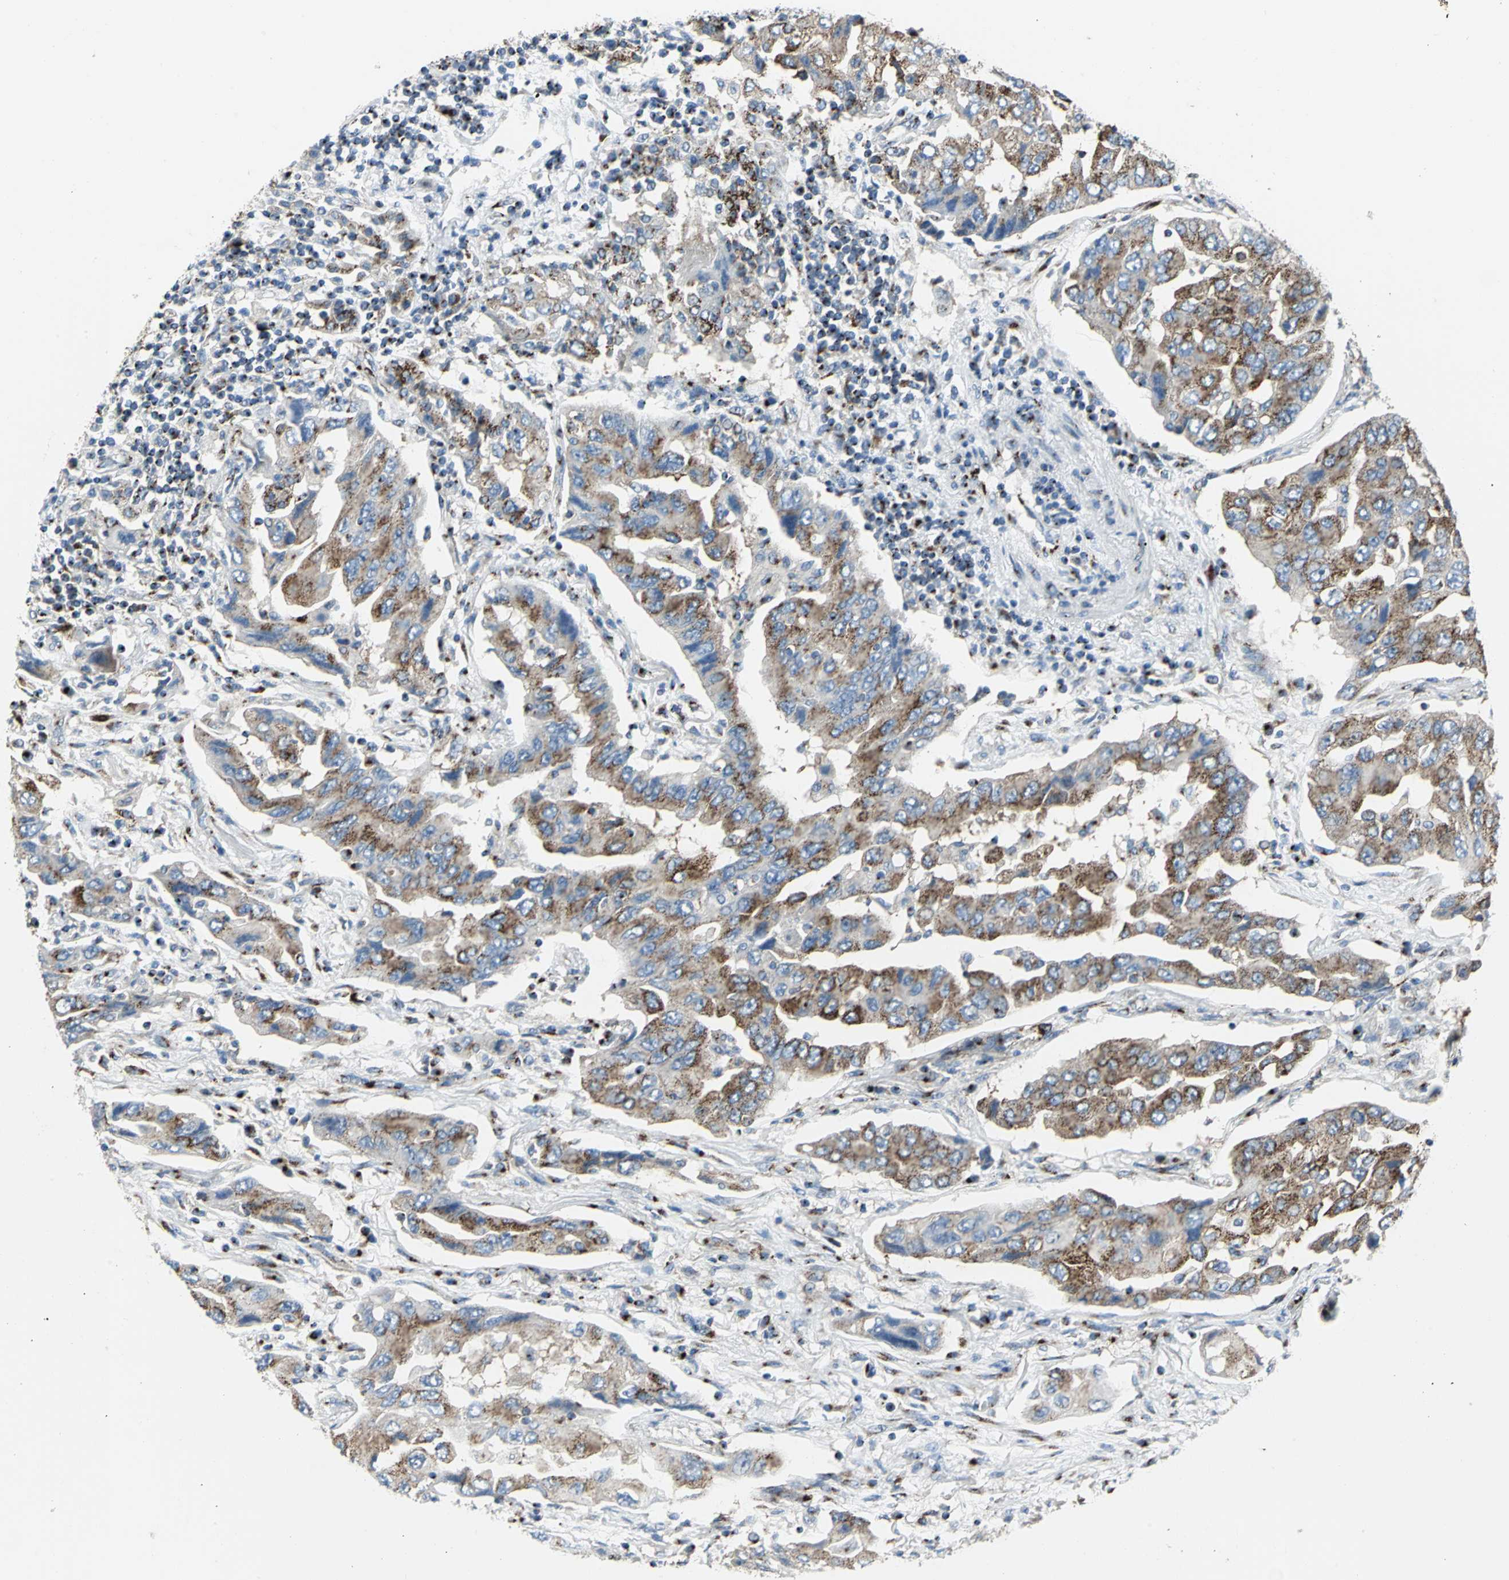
{"staining": {"intensity": "strong", "quantity": ">75%", "location": "cytoplasmic/membranous"}, "tissue": "lung cancer", "cell_type": "Tumor cells", "image_type": "cancer", "snomed": [{"axis": "morphology", "description": "Adenocarcinoma, NOS"}, {"axis": "topography", "description": "Lung"}], "caption": "Lung cancer (adenocarcinoma) stained with DAB (3,3'-diaminobenzidine) IHC exhibits high levels of strong cytoplasmic/membranous positivity in approximately >75% of tumor cells.", "gene": "GPR3", "patient": {"sex": "female", "age": 65}}